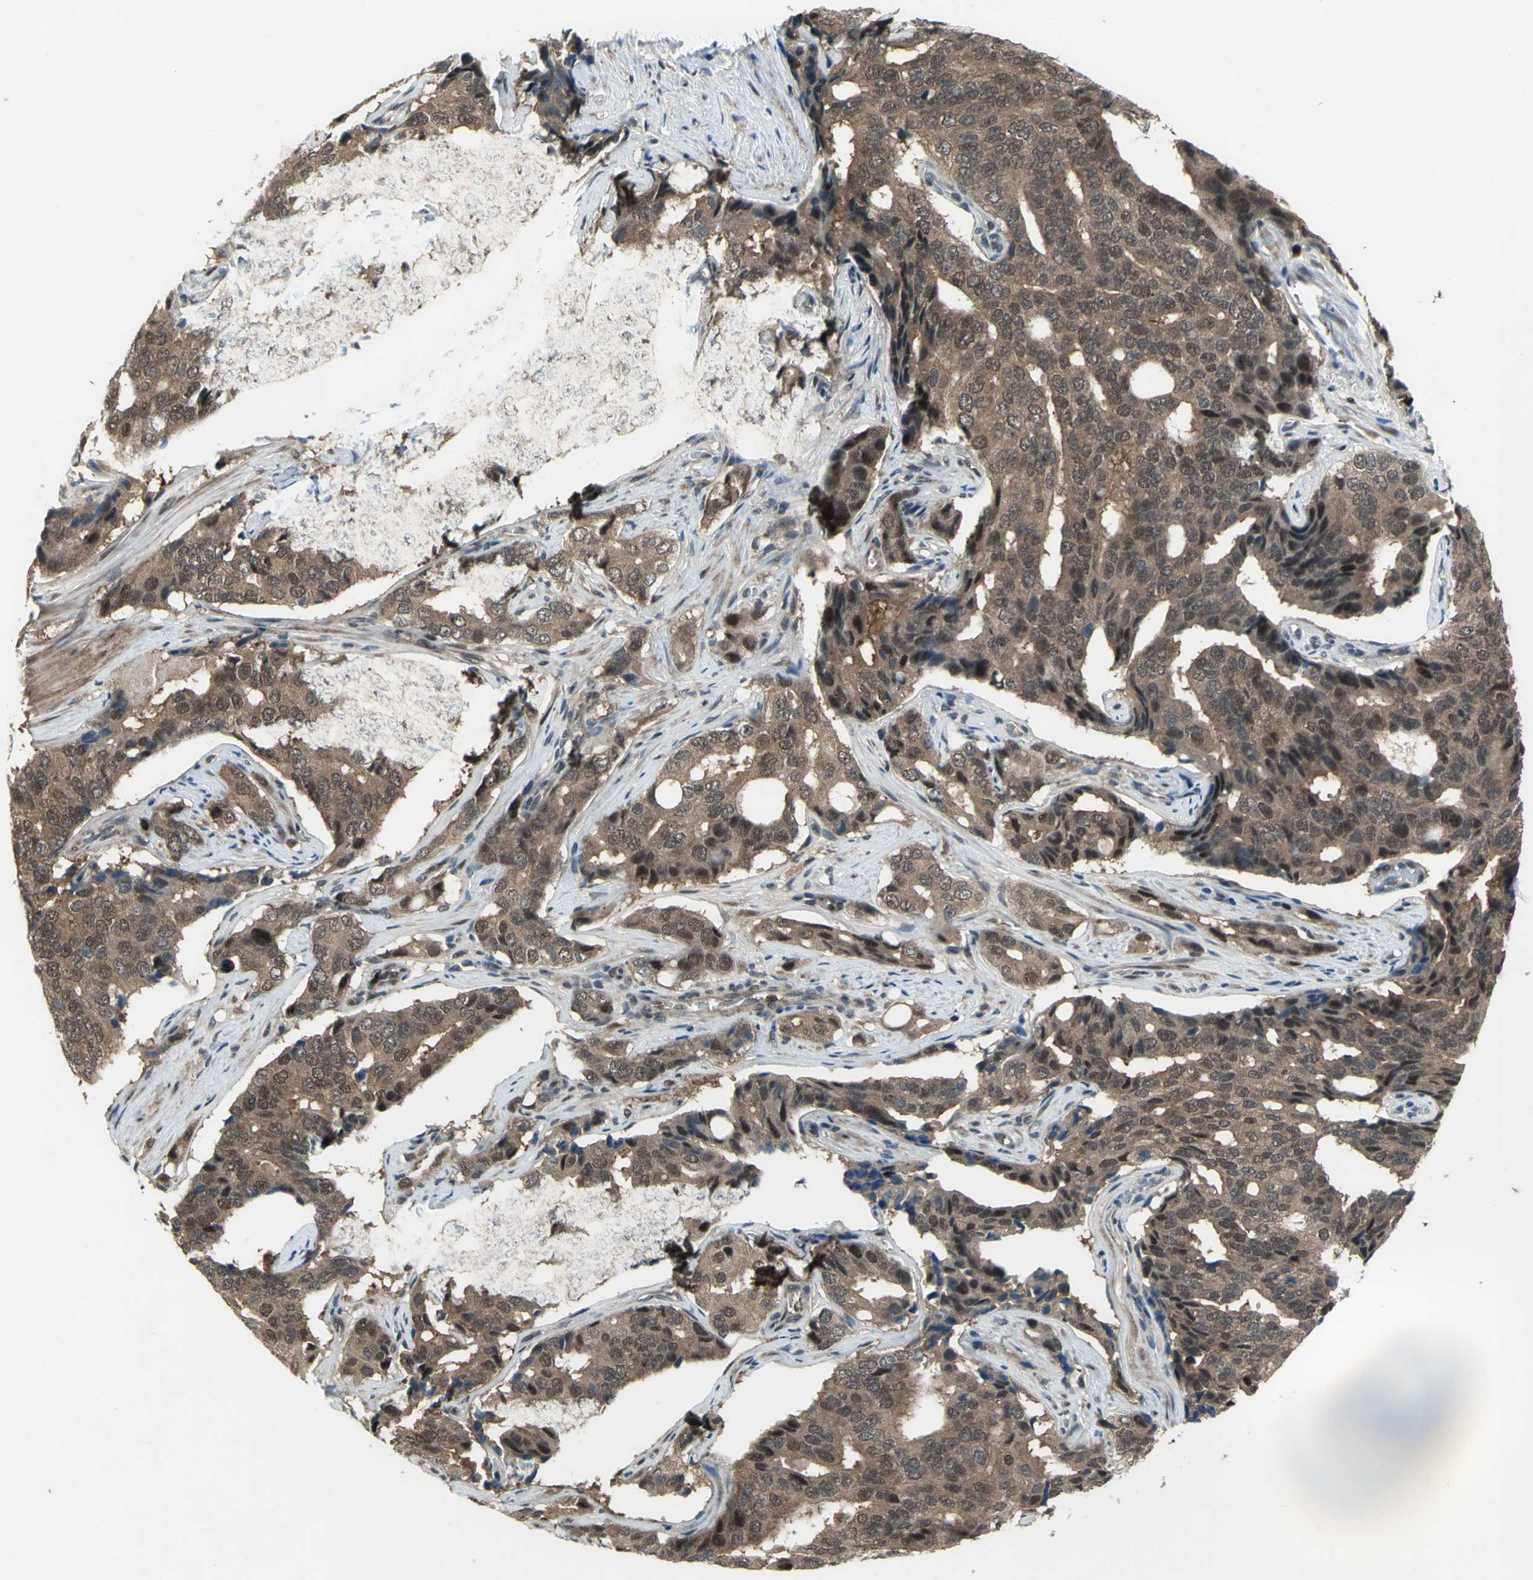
{"staining": {"intensity": "strong", "quantity": ">75%", "location": "cytoplasmic/membranous,nuclear"}, "tissue": "prostate cancer", "cell_type": "Tumor cells", "image_type": "cancer", "snomed": [{"axis": "morphology", "description": "Adenocarcinoma, High grade"}, {"axis": "topography", "description": "Prostate"}], "caption": "Prostate adenocarcinoma (high-grade) was stained to show a protein in brown. There is high levels of strong cytoplasmic/membranous and nuclear positivity in approximately >75% of tumor cells.", "gene": "COPS5", "patient": {"sex": "male", "age": 58}}